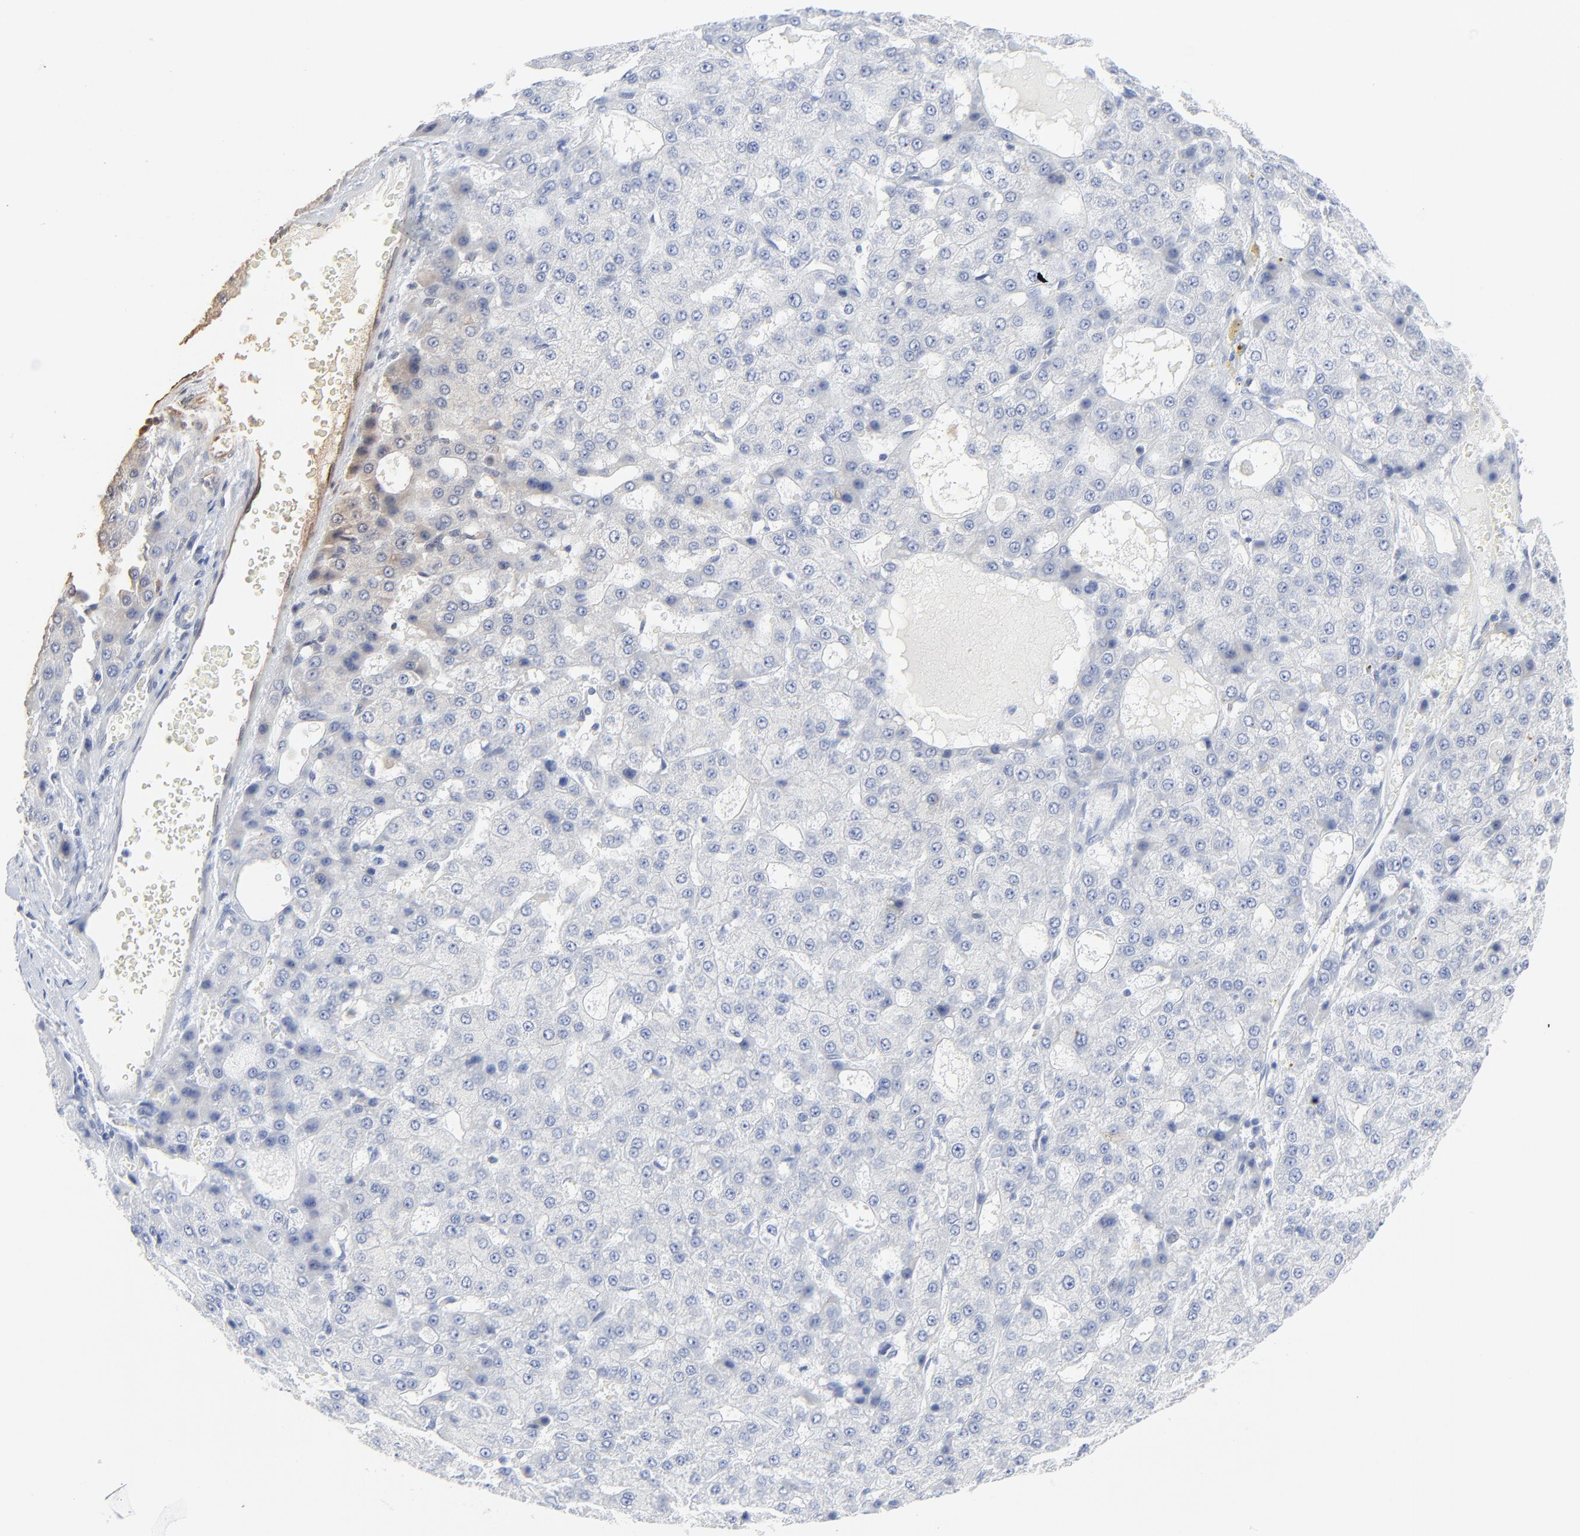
{"staining": {"intensity": "weak", "quantity": ">75%", "location": "cytoplasmic/membranous"}, "tissue": "liver cancer", "cell_type": "Tumor cells", "image_type": "cancer", "snomed": [{"axis": "morphology", "description": "Carcinoma, Hepatocellular, NOS"}, {"axis": "topography", "description": "Liver"}], "caption": "IHC of human liver hepatocellular carcinoma displays low levels of weak cytoplasmic/membranous expression in about >75% of tumor cells.", "gene": "FAM227A", "patient": {"sex": "male", "age": 47}}